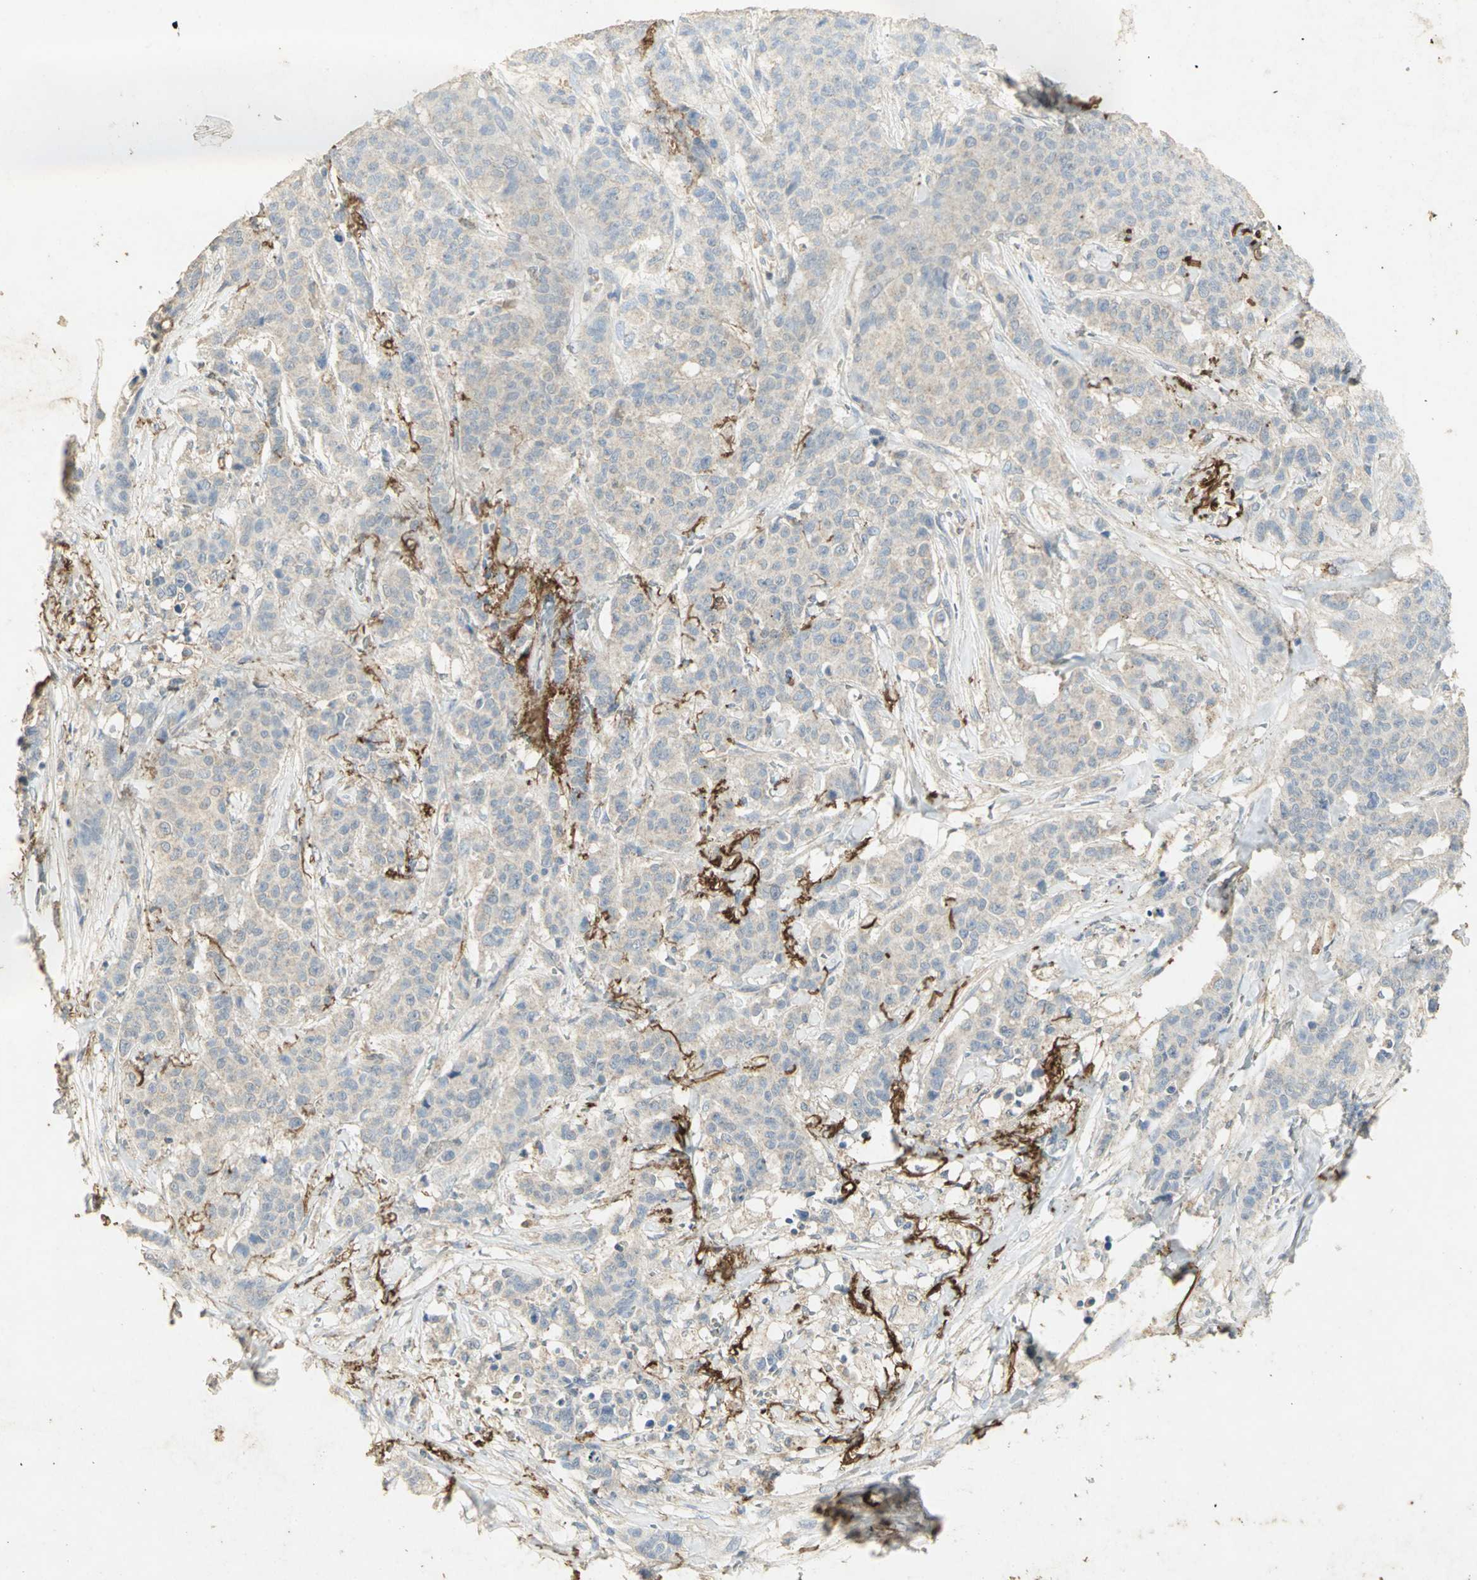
{"staining": {"intensity": "negative", "quantity": "none", "location": "none"}, "tissue": "breast cancer", "cell_type": "Tumor cells", "image_type": "cancer", "snomed": [{"axis": "morphology", "description": "Duct carcinoma"}, {"axis": "topography", "description": "Breast"}], "caption": "Tumor cells show no significant staining in intraductal carcinoma (breast).", "gene": "ASB9", "patient": {"sex": "female", "age": 40}}